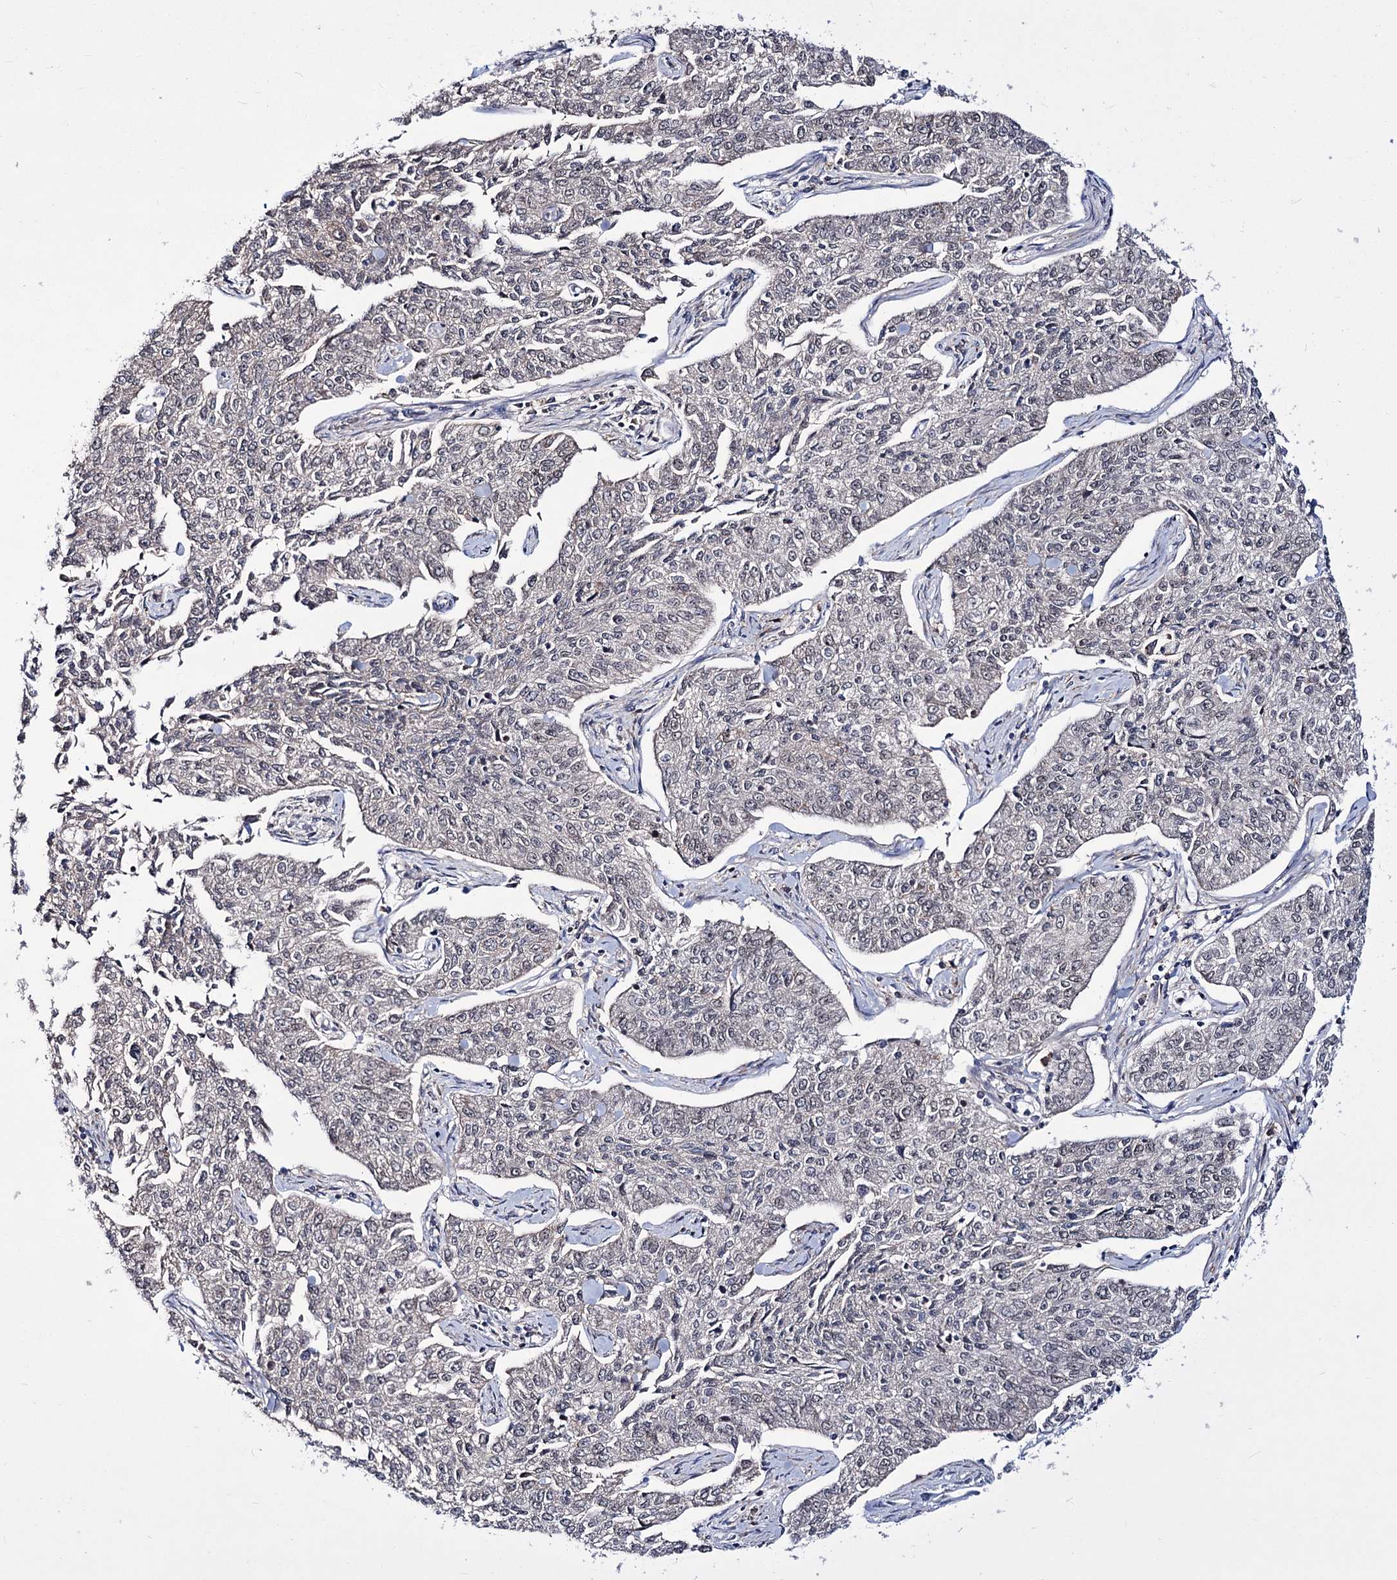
{"staining": {"intensity": "negative", "quantity": "none", "location": "none"}, "tissue": "cervical cancer", "cell_type": "Tumor cells", "image_type": "cancer", "snomed": [{"axis": "morphology", "description": "Squamous cell carcinoma, NOS"}, {"axis": "topography", "description": "Cervix"}], "caption": "DAB (3,3'-diaminobenzidine) immunohistochemical staining of squamous cell carcinoma (cervical) demonstrates no significant expression in tumor cells.", "gene": "PPRC1", "patient": {"sex": "female", "age": 35}}